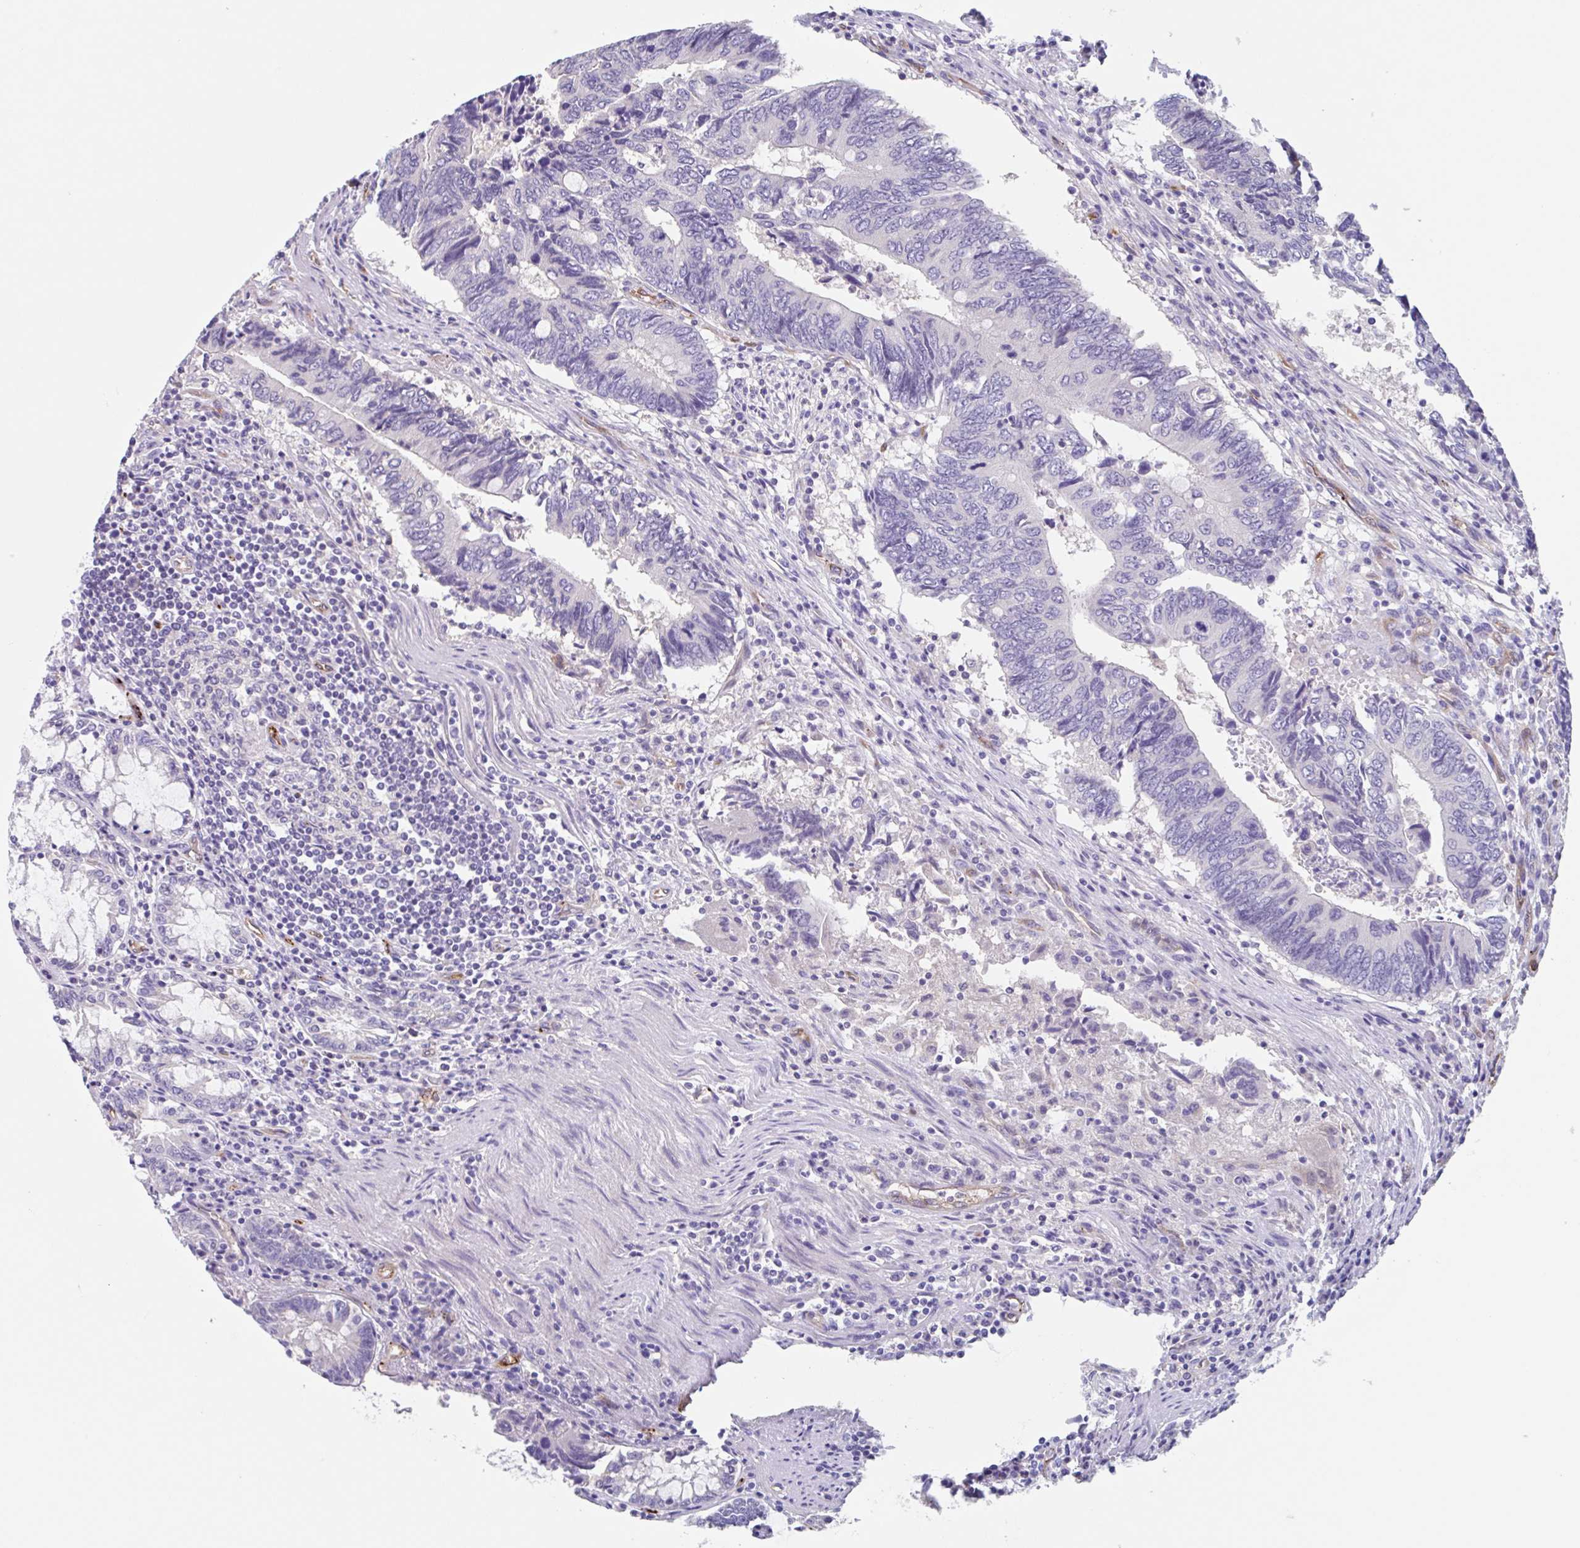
{"staining": {"intensity": "negative", "quantity": "none", "location": "none"}, "tissue": "colorectal cancer", "cell_type": "Tumor cells", "image_type": "cancer", "snomed": [{"axis": "morphology", "description": "Adenocarcinoma, NOS"}, {"axis": "topography", "description": "Colon"}], "caption": "Immunohistochemistry micrograph of colorectal adenocarcinoma stained for a protein (brown), which exhibits no expression in tumor cells.", "gene": "EHD4", "patient": {"sex": "male", "age": 87}}